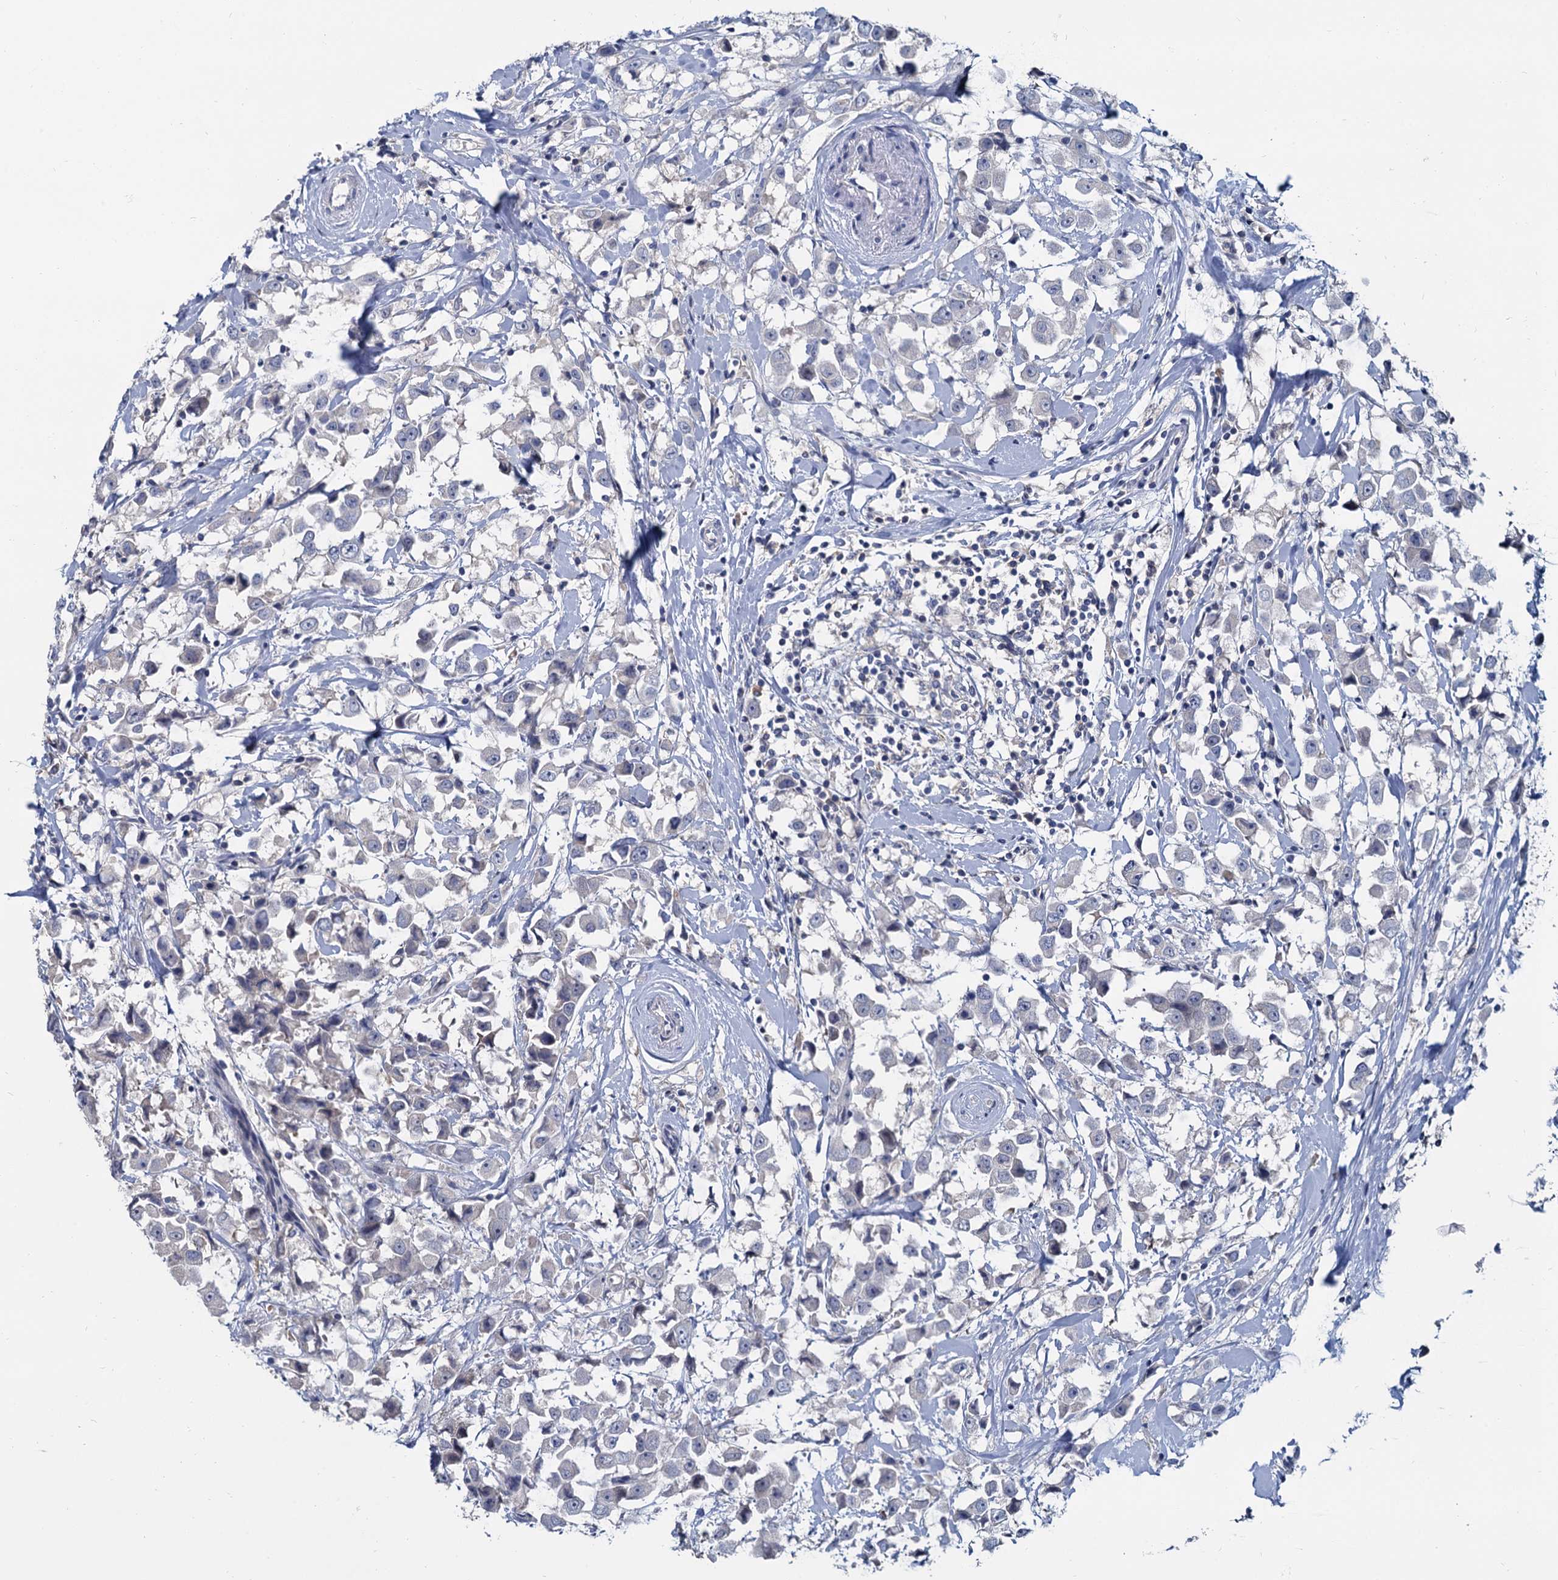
{"staining": {"intensity": "negative", "quantity": "none", "location": "none"}, "tissue": "breast cancer", "cell_type": "Tumor cells", "image_type": "cancer", "snomed": [{"axis": "morphology", "description": "Duct carcinoma"}, {"axis": "topography", "description": "Breast"}], "caption": "High power microscopy histopathology image of an IHC image of breast cancer (infiltrating ductal carcinoma), revealing no significant expression in tumor cells.", "gene": "ACSM3", "patient": {"sex": "female", "age": 61}}